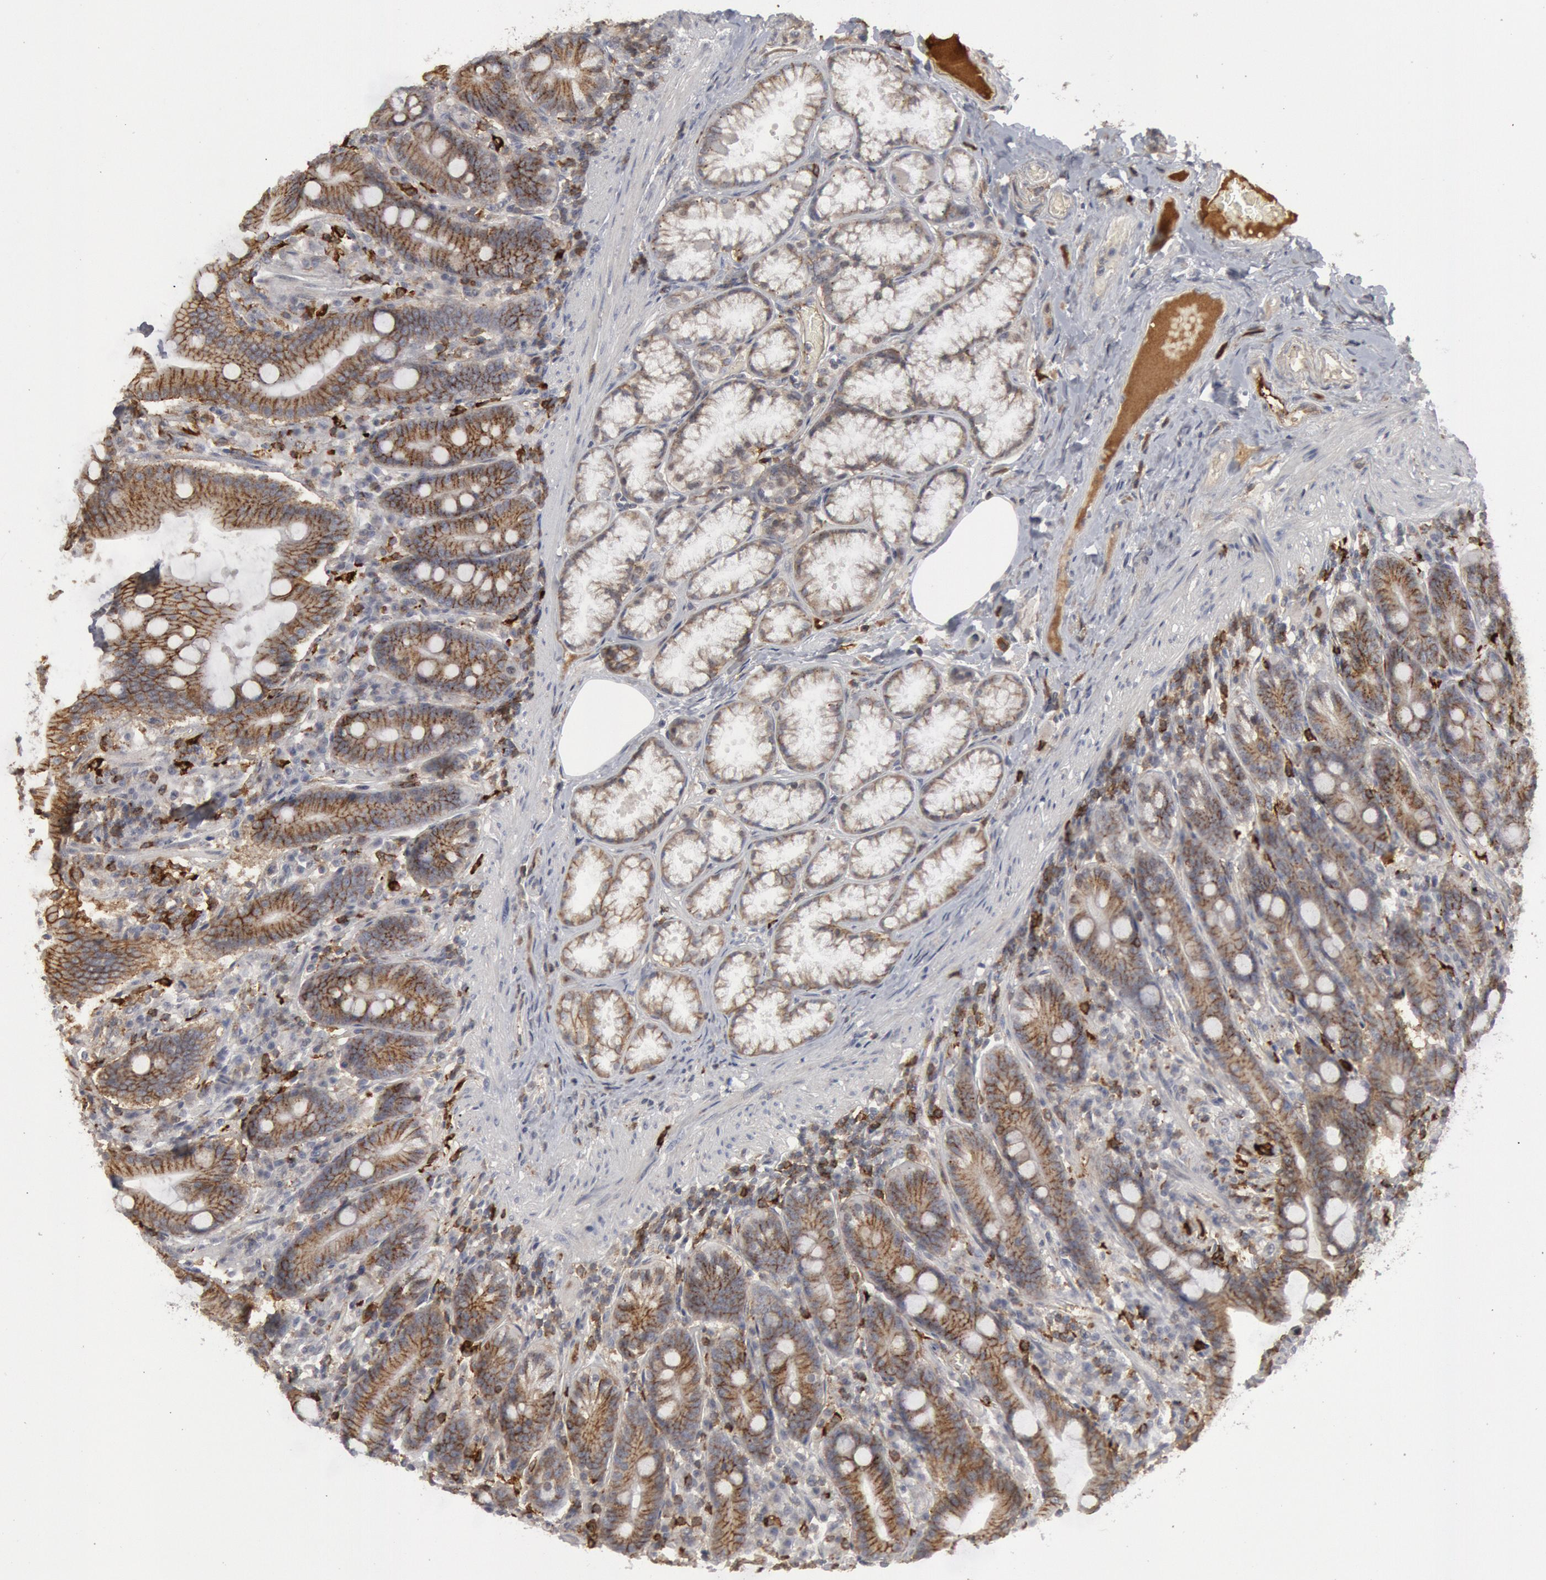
{"staining": {"intensity": "weak", "quantity": ">75%", "location": "cytoplasmic/membranous"}, "tissue": "duodenum", "cell_type": "Glandular cells", "image_type": "normal", "snomed": [{"axis": "morphology", "description": "Normal tissue, NOS"}, {"axis": "topography", "description": "Duodenum"}], "caption": "Benign duodenum exhibits weak cytoplasmic/membranous expression in about >75% of glandular cells (Brightfield microscopy of DAB IHC at high magnification)..", "gene": "C1QC", "patient": {"sex": "female", "age": 64}}